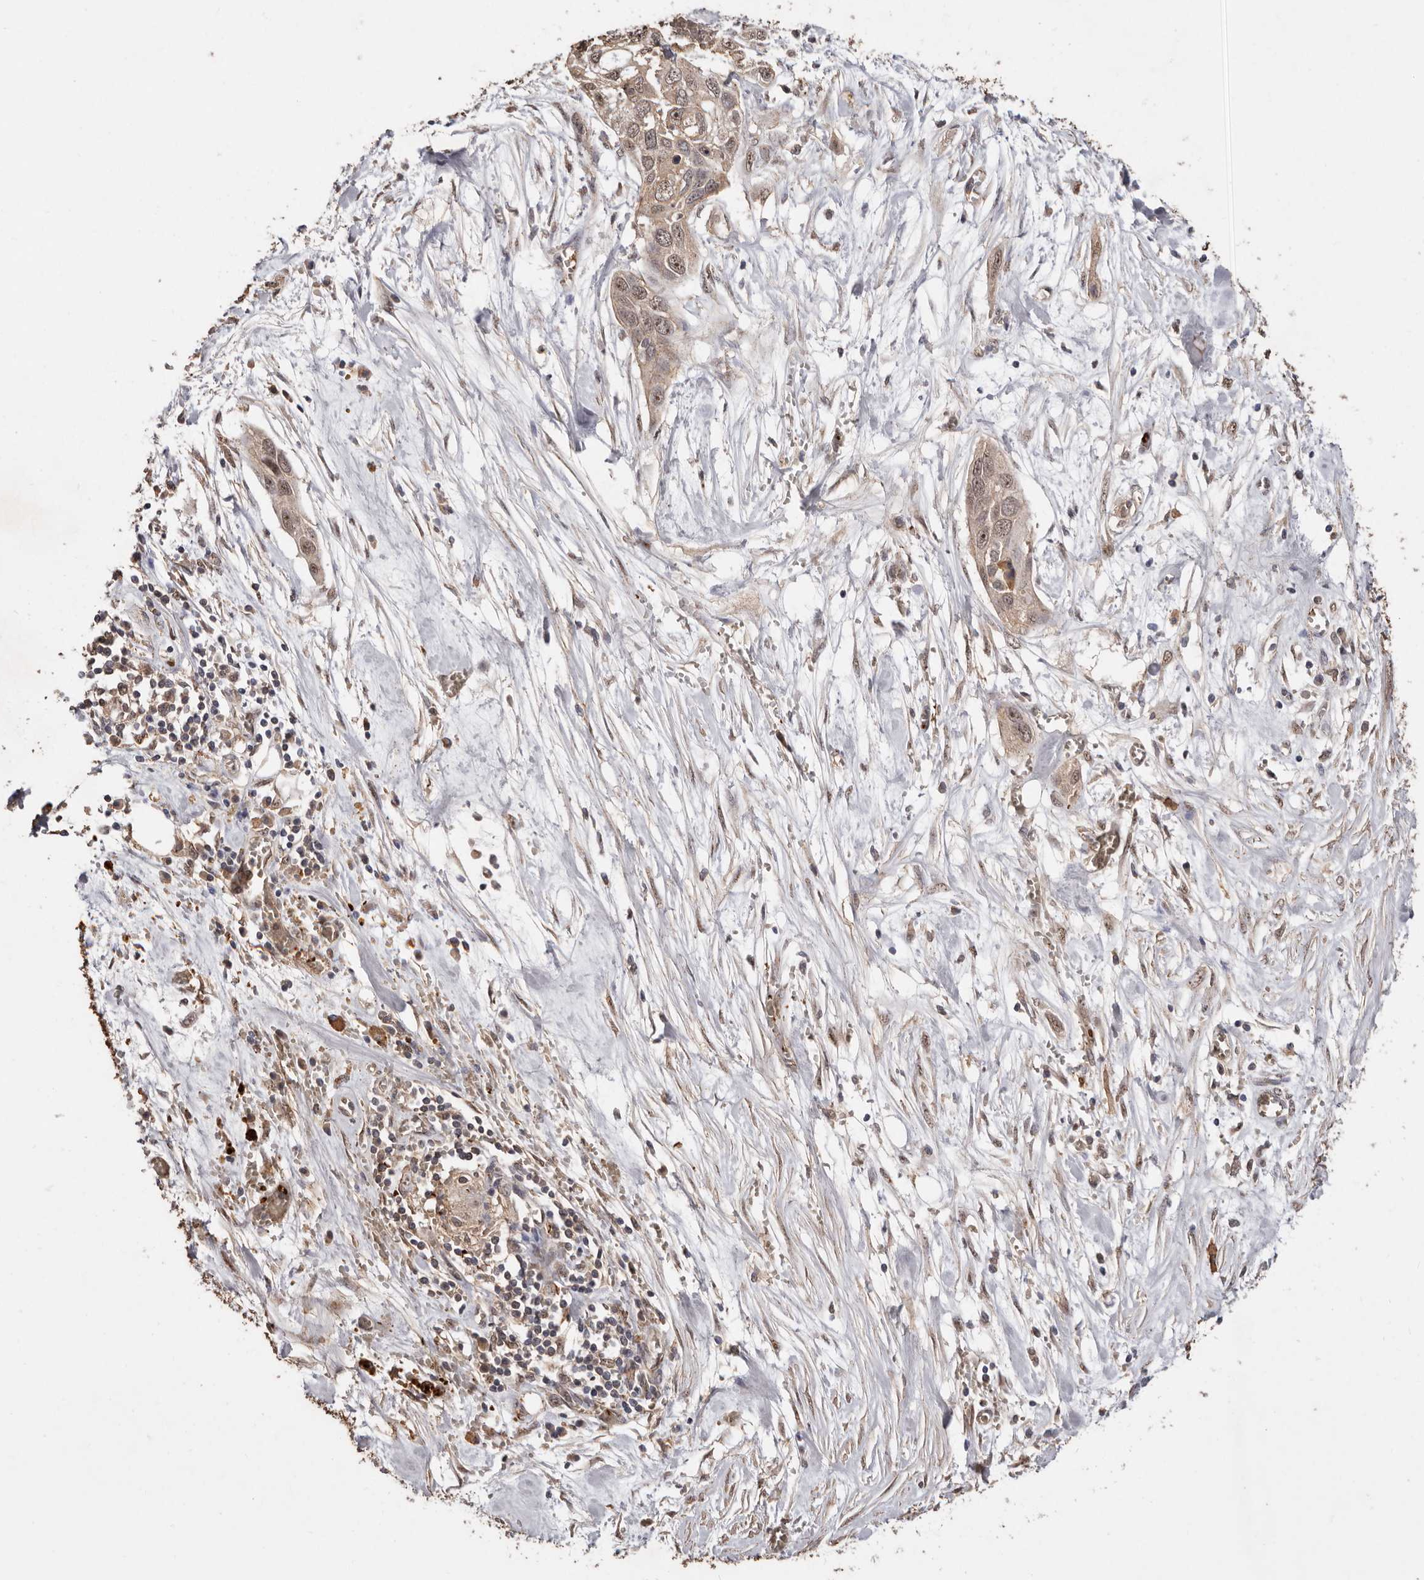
{"staining": {"intensity": "weak", "quantity": ">75%", "location": "cytoplasmic/membranous,nuclear"}, "tissue": "pancreatic cancer", "cell_type": "Tumor cells", "image_type": "cancer", "snomed": [{"axis": "morphology", "description": "Adenocarcinoma, NOS"}, {"axis": "topography", "description": "Pancreas"}], "caption": "Tumor cells demonstrate weak cytoplasmic/membranous and nuclear expression in approximately >75% of cells in pancreatic cancer (adenocarcinoma). The protein of interest is stained brown, and the nuclei are stained in blue (DAB IHC with brightfield microscopy, high magnification).", "gene": "GRAMD2A", "patient": {"sex": "female", "age": 60}}